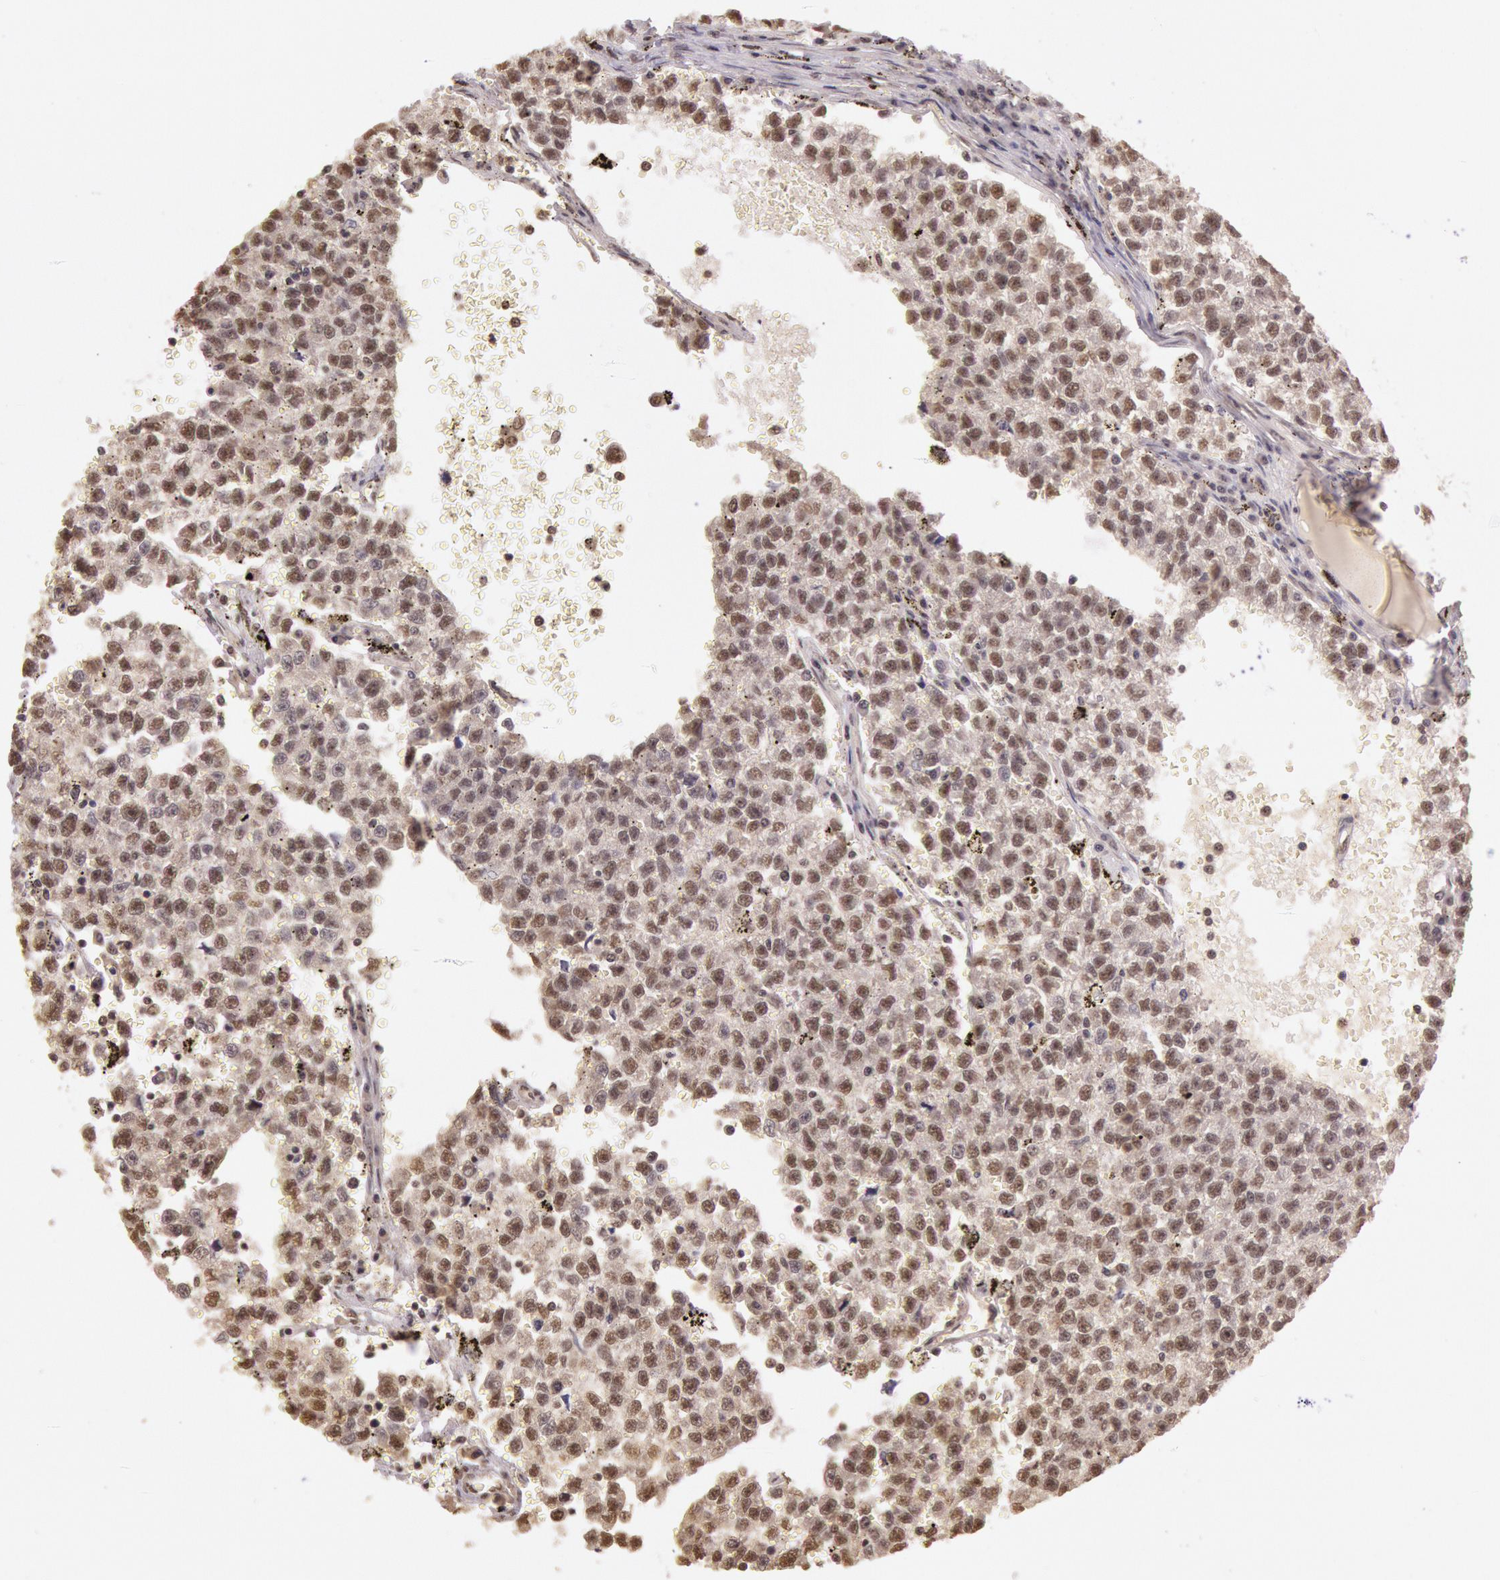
{"staining": {"intensity": "moderate", "quantity": "25%-75%", "location": "cytoplasmic/membranous"}, "tissue": "testis cancer", "cell_type": "Tumor cells", "image_type": "cancer", "snomed": [{"axis": "morphology", "description": "Seminoma, NOS"}, {"axis": "topography", "description": "Testis"}], "caption": "Immunohistochemistry micrograph of testis cancer (seminoma) stained for a protein (brown), which exhibits medium levels of moderate cytoplasmic/membranous expression in about 25%-75% of tumor cells.", "gene": "RTL10", "patient": {"sex": "male", "age": 35}}